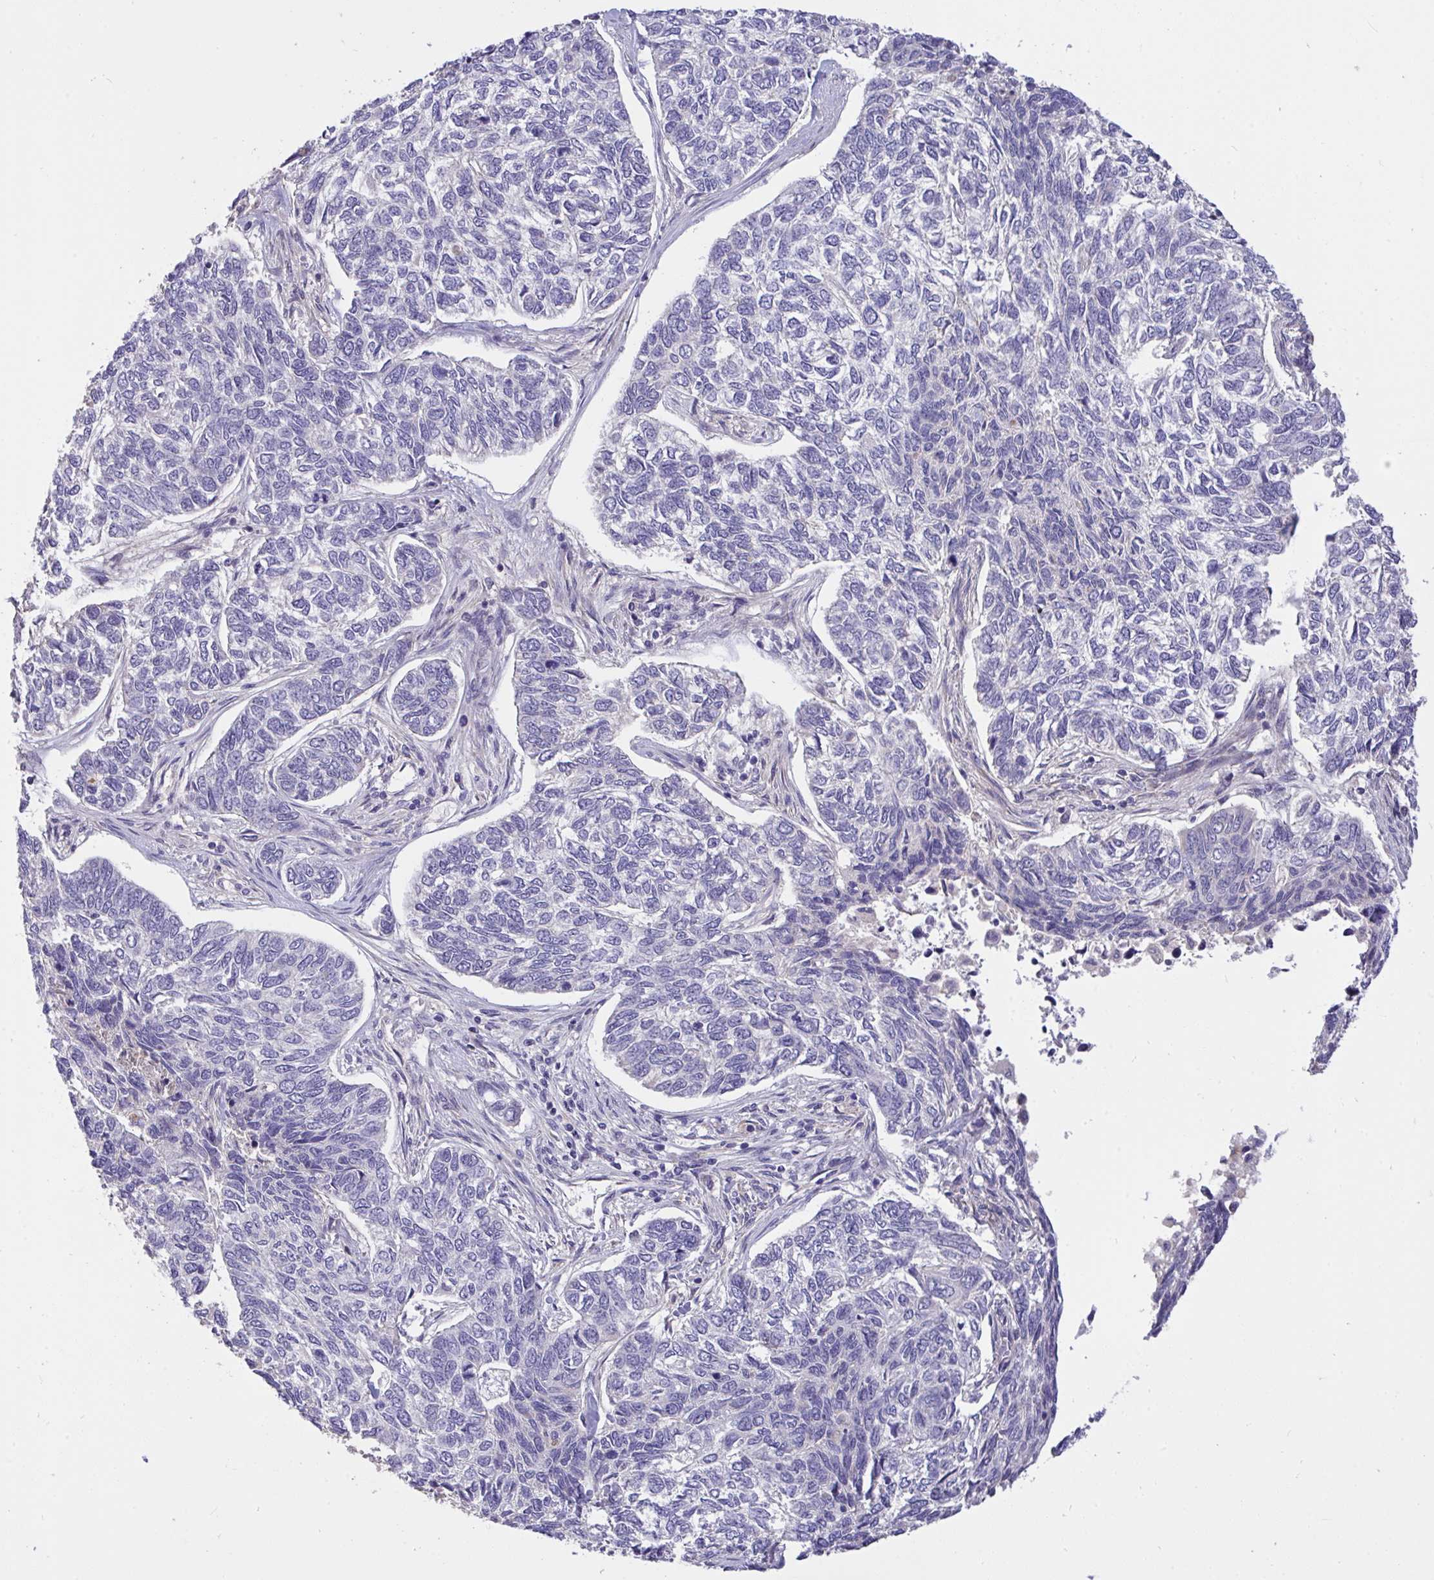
{"staining": {"intensity": "negative", "quantity": "none", "location": "none"}, "tissue": "skin cancer", "cell_type": "Tumor cells", "image_type": "cancer", "snomed": [{"axis": "morphology", "description": "Basal cell carcinoma"}, {"axis": "topography", "description": "Skin"}], "caption": "DAB (3,3'-diaminobenzidine) immunohistochemical staining of basal cell carcinoma (skin) shows no significant positivity in tumor cells.", "gene": "C19orf54", "patient": {"sex": "female", "age": 65}}